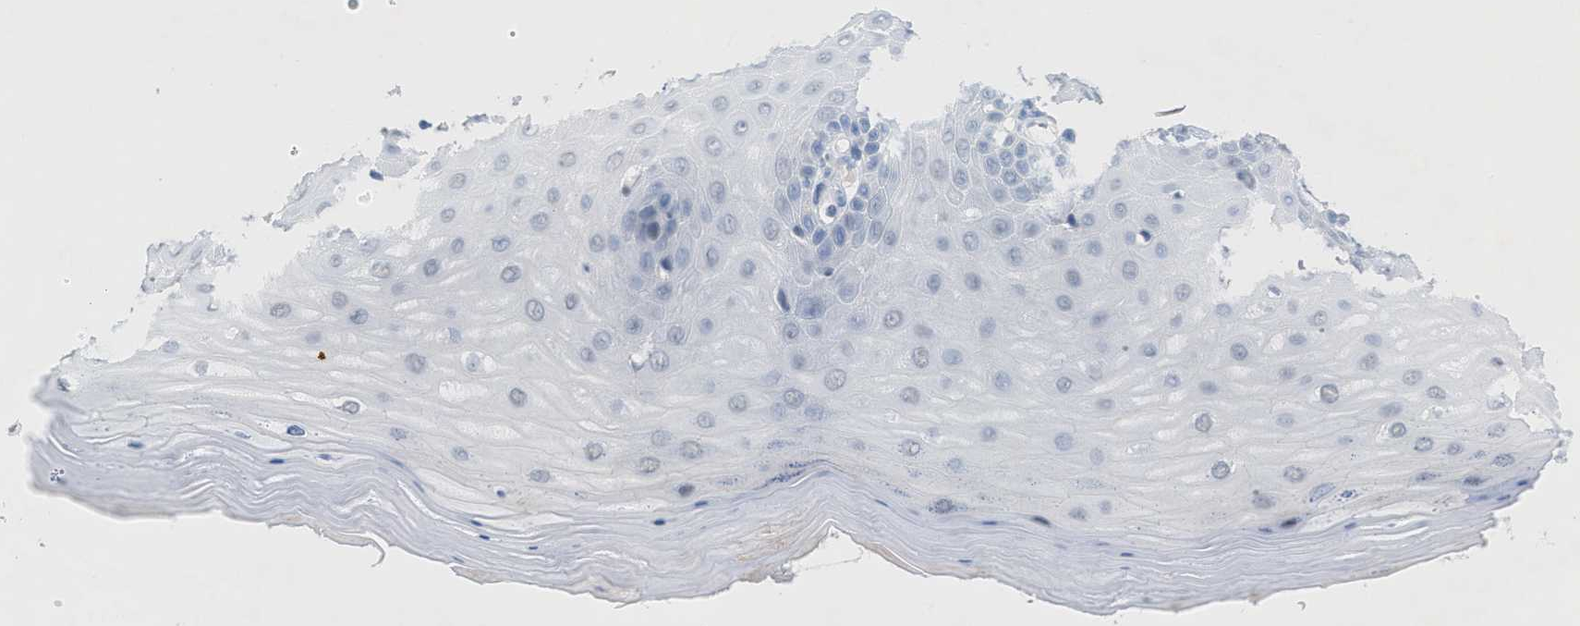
{"staining": {"intensity": "strong", "quantity": ">75%", "location": "cytoplasmic/membranous"}, "tissue": "cervix", "cell_type": "Glandular cells", "image_type": "normal", "snomed": [{"axis": "morphology", "description": "Normal tissue, NOS"}, {"axis": "topography", "description": "Cervix"}], "caption": "IHC image of unremarkable cervix: human cervix stained using immunohistochemistry (IHC) shows high levels of strong protein expression localized specifically in the cytoplasmic/membranous of glandular cells, appearing as a cytoplasmic/membranous brown color.", "gene": "OR9K2", "patient": {"sex": "female", "age": 55}}